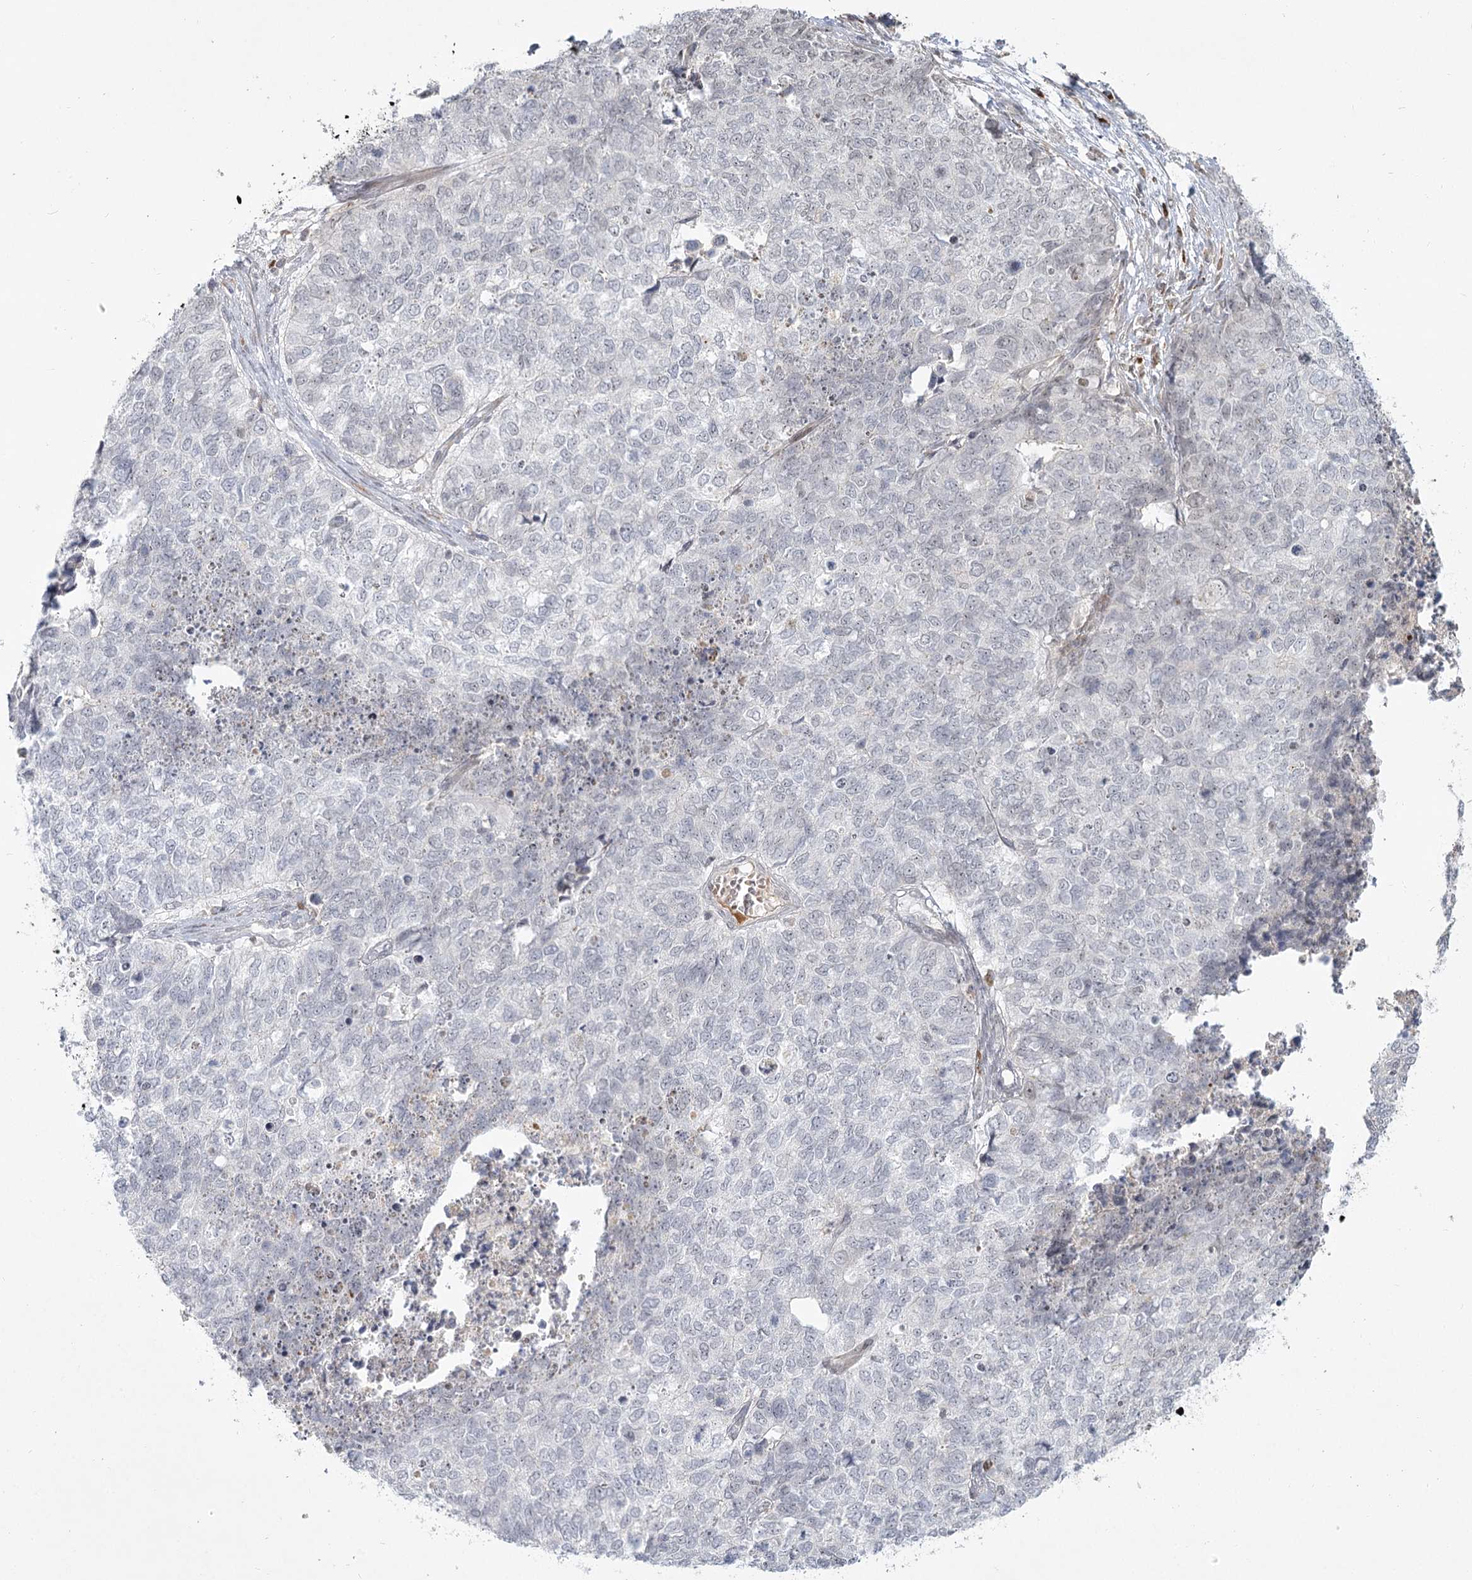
{"staining": {"intensity": "negative", "quantity": "none", "location": "none"}, "tissue": "cervical cancer", "cell_type": "Tumor cells", "image_type": "cancer", "snomed": [{"axis": "morphology", "description": "Squamous cell carcinoma, NOS"}, {"axis": "topography", "description": "Cervix"}], "caption": "IHC of cervical squamous cell carcinoma reveals no expression in tumor cells. Brightfield microscopy of IHC stained with DAB (brown) and hematoxylin (blue), captured at high magnification.", "gene": "EXOSC7", "patient": {"sex": "female", "age": 63}}